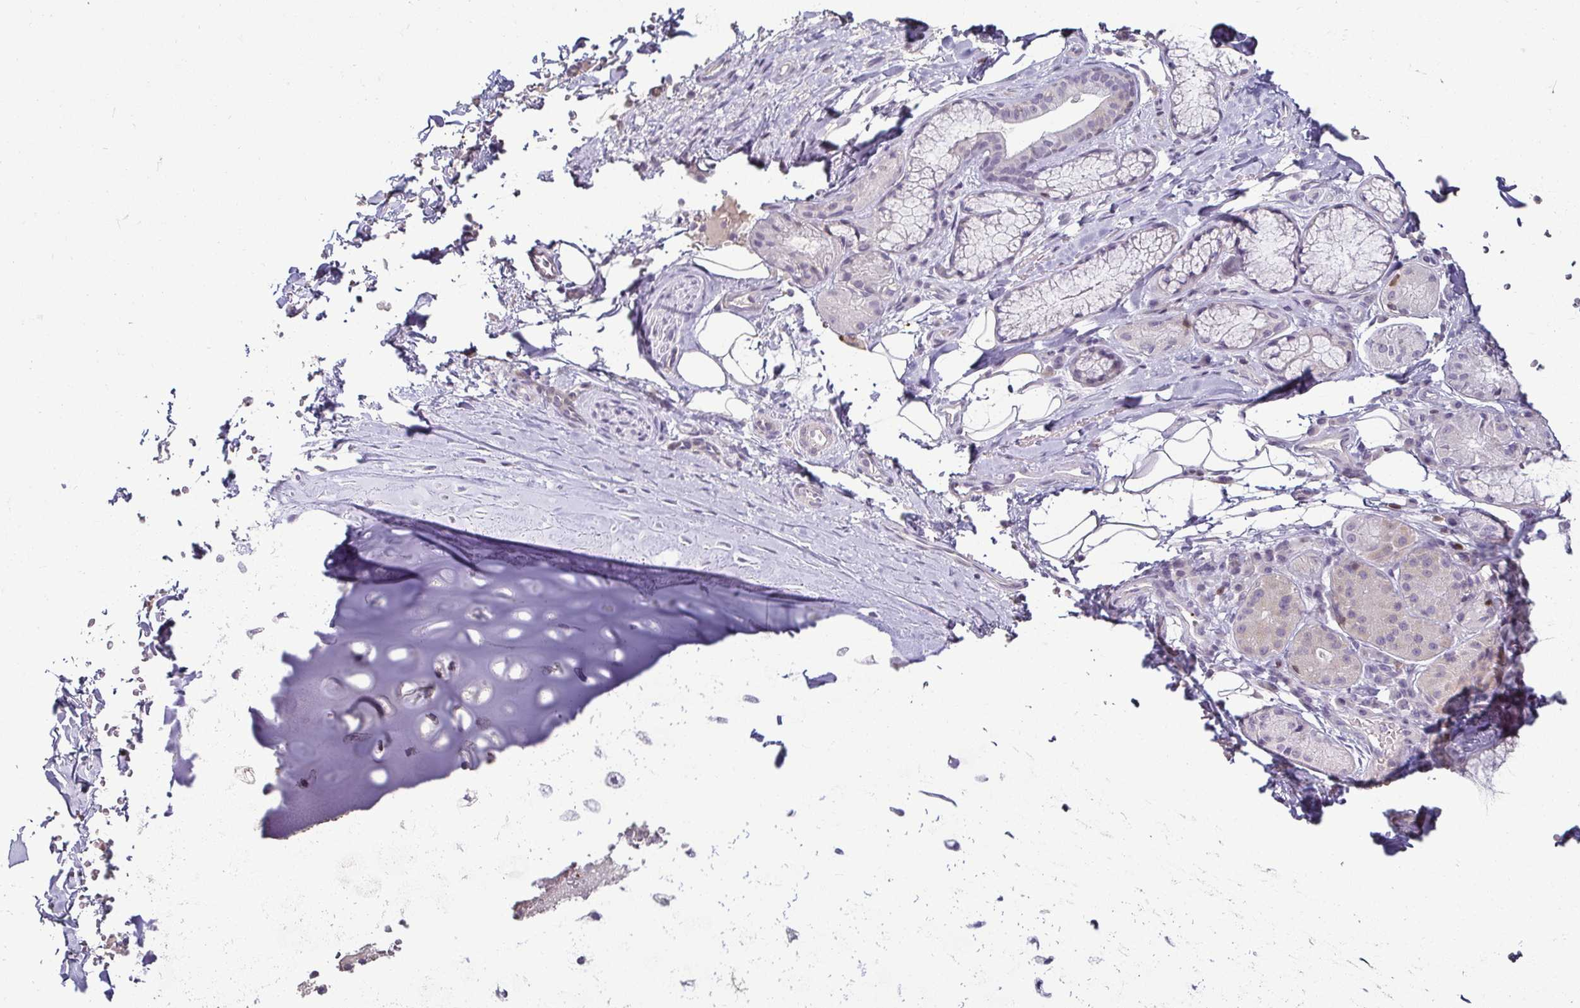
{"staining": {"intensity": "negative", "quantity": "none", "location": "none"}, "tissue": "adipose tissue", "cell_type": "Adipocytes", "image_type": "normal", "snomed": [{"axis": "morphology", "description": "Normal tissue, NOS"}, {"axis": "topography", "description": "Cartilage tissue"}, {"axis": "topography", "description": "Bronchus"}], "caption": "The micrograph exhibits no significant expression in adipocytes of adipose tissue.", "gene": "HOPX", "patient": {"sex": "male", "age": 64}}